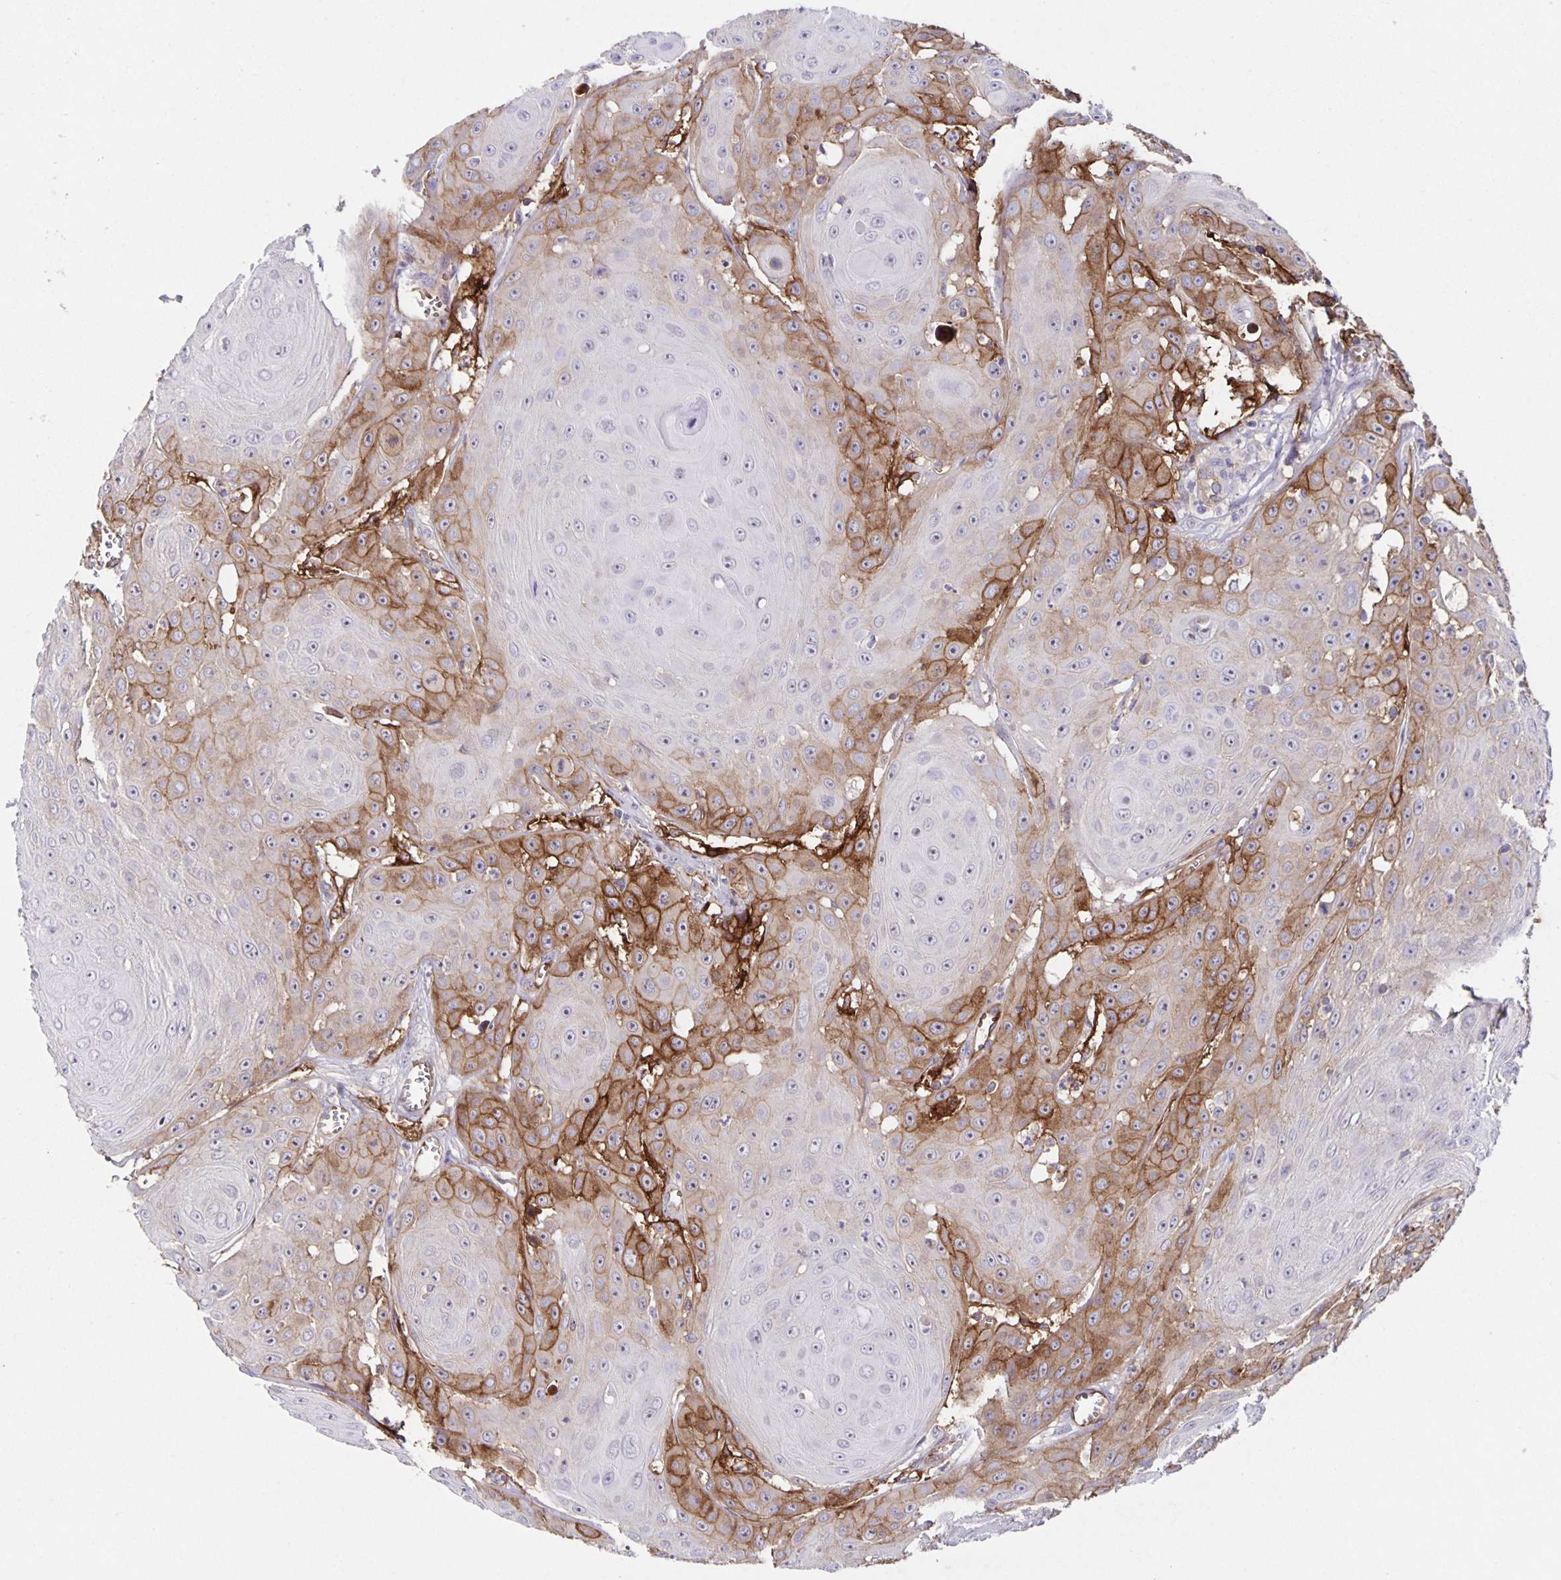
{"staining": {"intensity": "moderate", "quantity": "<25%", "location": "cytoplasmic/membranous"}, "tissue": "head and neck cancer", "cell_type": "Tumor cells", "image_type": "cancer", "snomed": [{"axis": "morphology", "description": "Squamous cell carcinoma, NOS"}, {"axis": "topography", "description": "Oral tissue"}, {"axis": "topography", "description": "Head-Neck"}], "caption": "Approximately <25% of tumor cells in head and neck cancer (squamous cell carcinoma) show moderate cytoplasmic/membranous protein staining as visualized by brown immunohistochemical staining.", "gene": "ITGA2", "patient": {"sex": "male", "age": 81}}